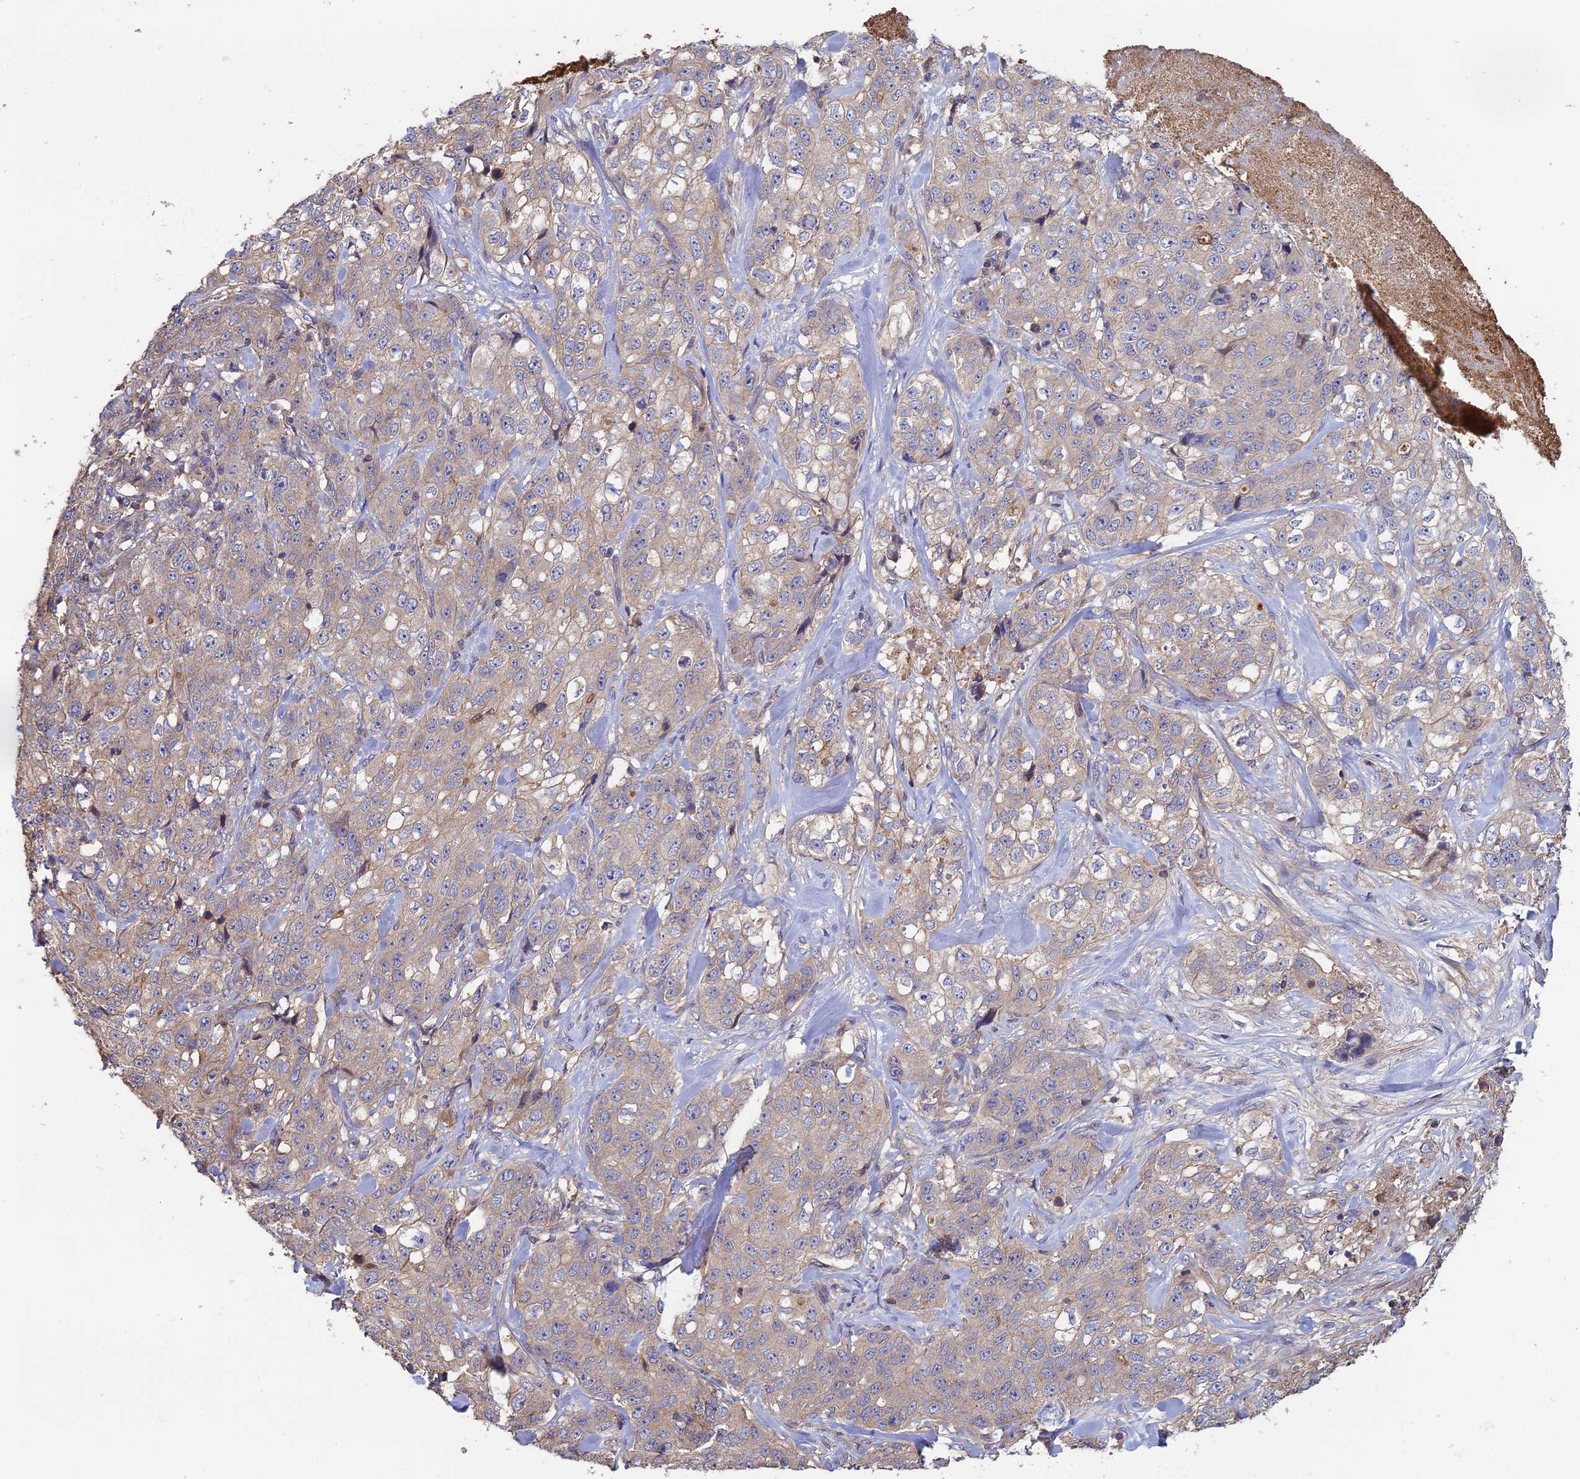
{"staining": {"intensity": "negative", "quantity": "none", "location": "none"}, "tissue": "stomach cancer", "cell_type": "Tumor cells", "image_type": "cancer", "snomed": [{"axis": "morphology", "description": "Adenocarcinoma, NOS"}, {"axis": "topography", "description": "Stomach"}], "caption": "DAB (3,3'-diaminobenzidine) immunohistochemical staining of adenocarcinoma (stomach) demonstrates no significant positivity in tumor cells.", "gene": "GALR2", "patient": {"sex": "male", "age": 48}}